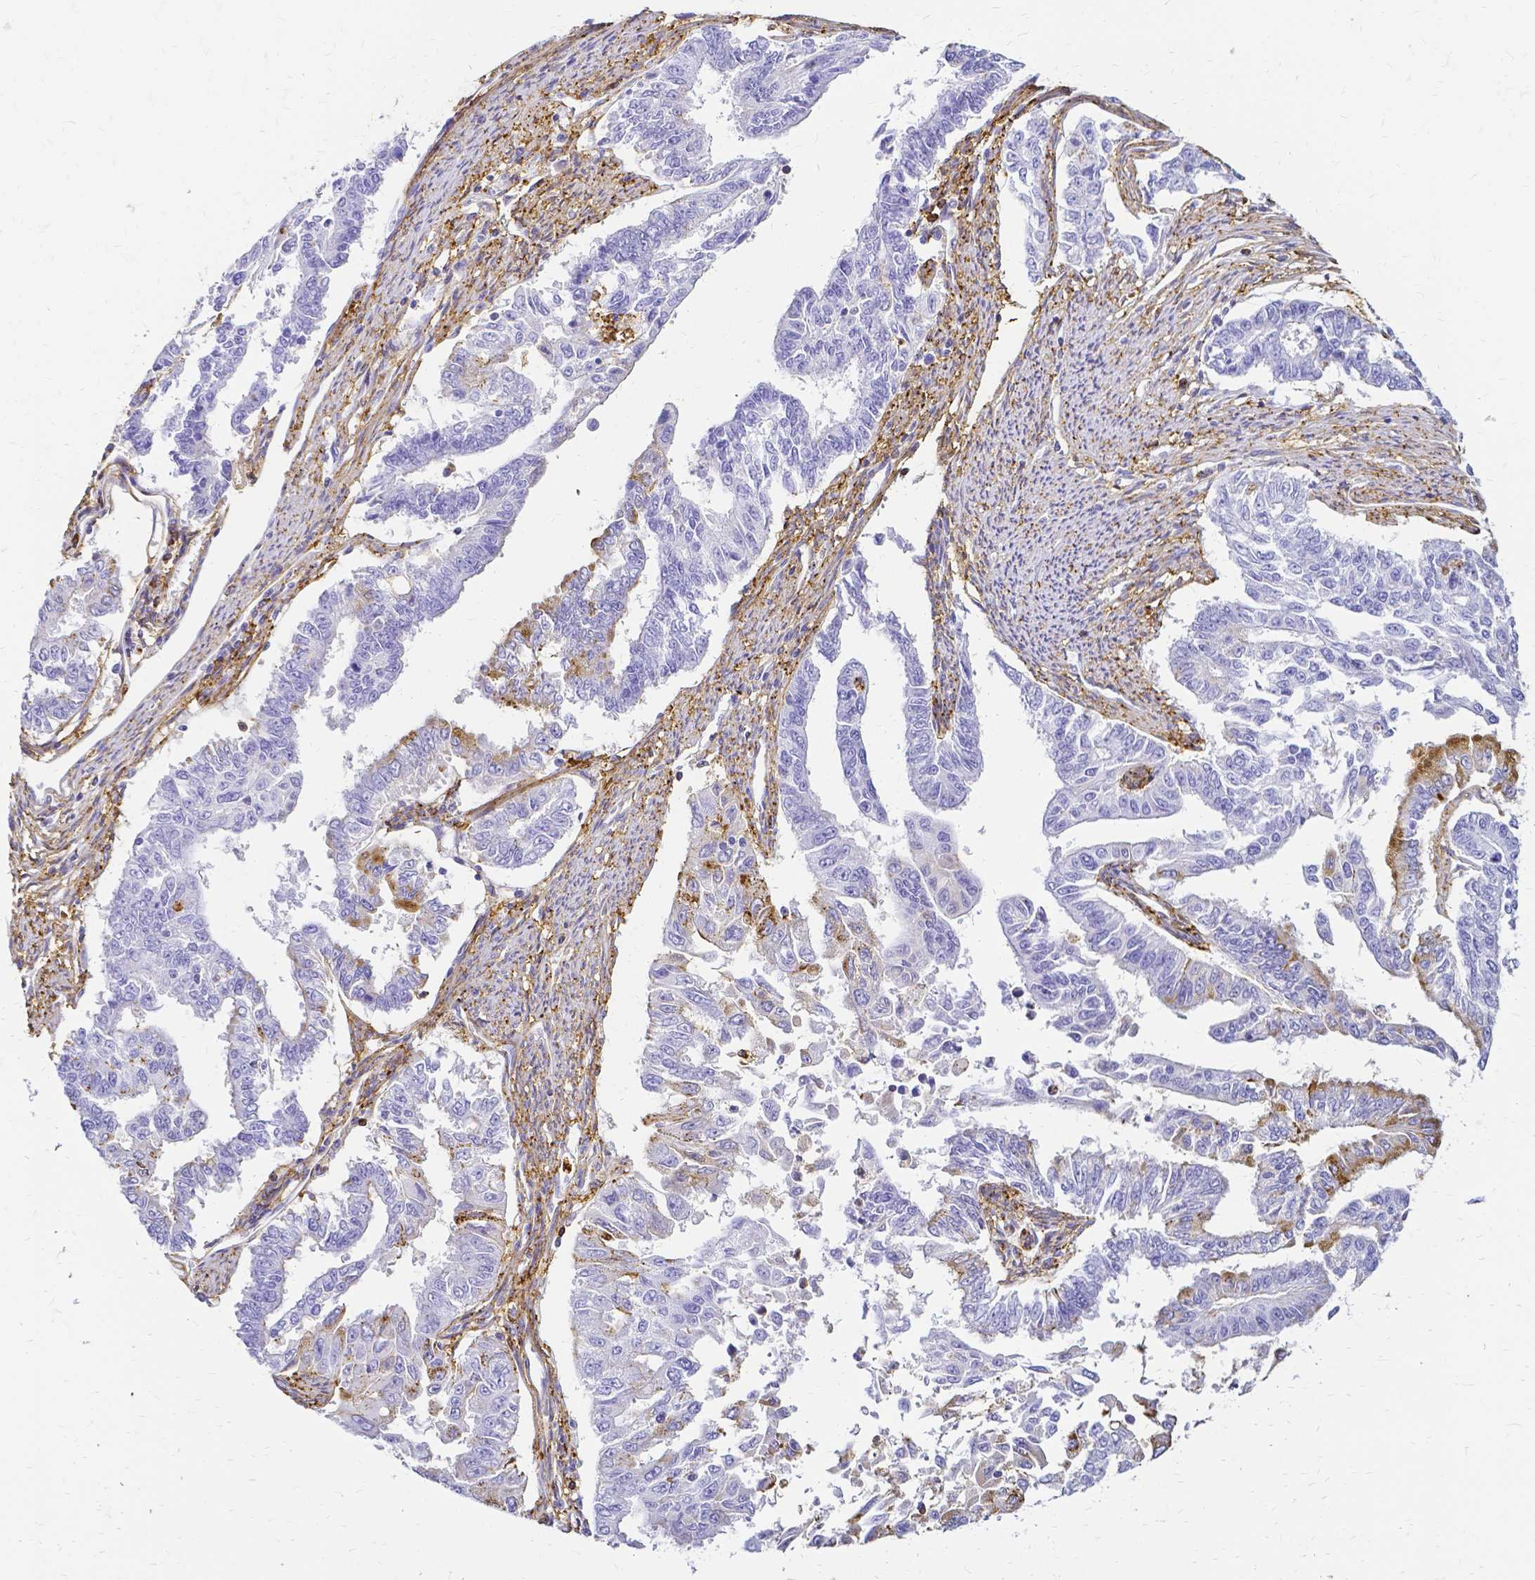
{"staining": {"intensity": "negative", "quantity": "none", "location": "none"}, "tissue": "endometrial cancer", "cell_type": "Tumor cells", "image_type": "cancer", "snomed": [{"axis": "morphology", "description": "Adenocarcinoma, NOS"}, {"axis": "topography", "description": "Uterus"}], "caption": "Tumor cells show no significant protein positivity in endometrial adenocarcinoma. The staining is performed using DAB brown chromogen with nuclei counter-stained in using hematoxylin.", "gene": "HSPA12A", "patient": {"sex": "female", "age": 59}}